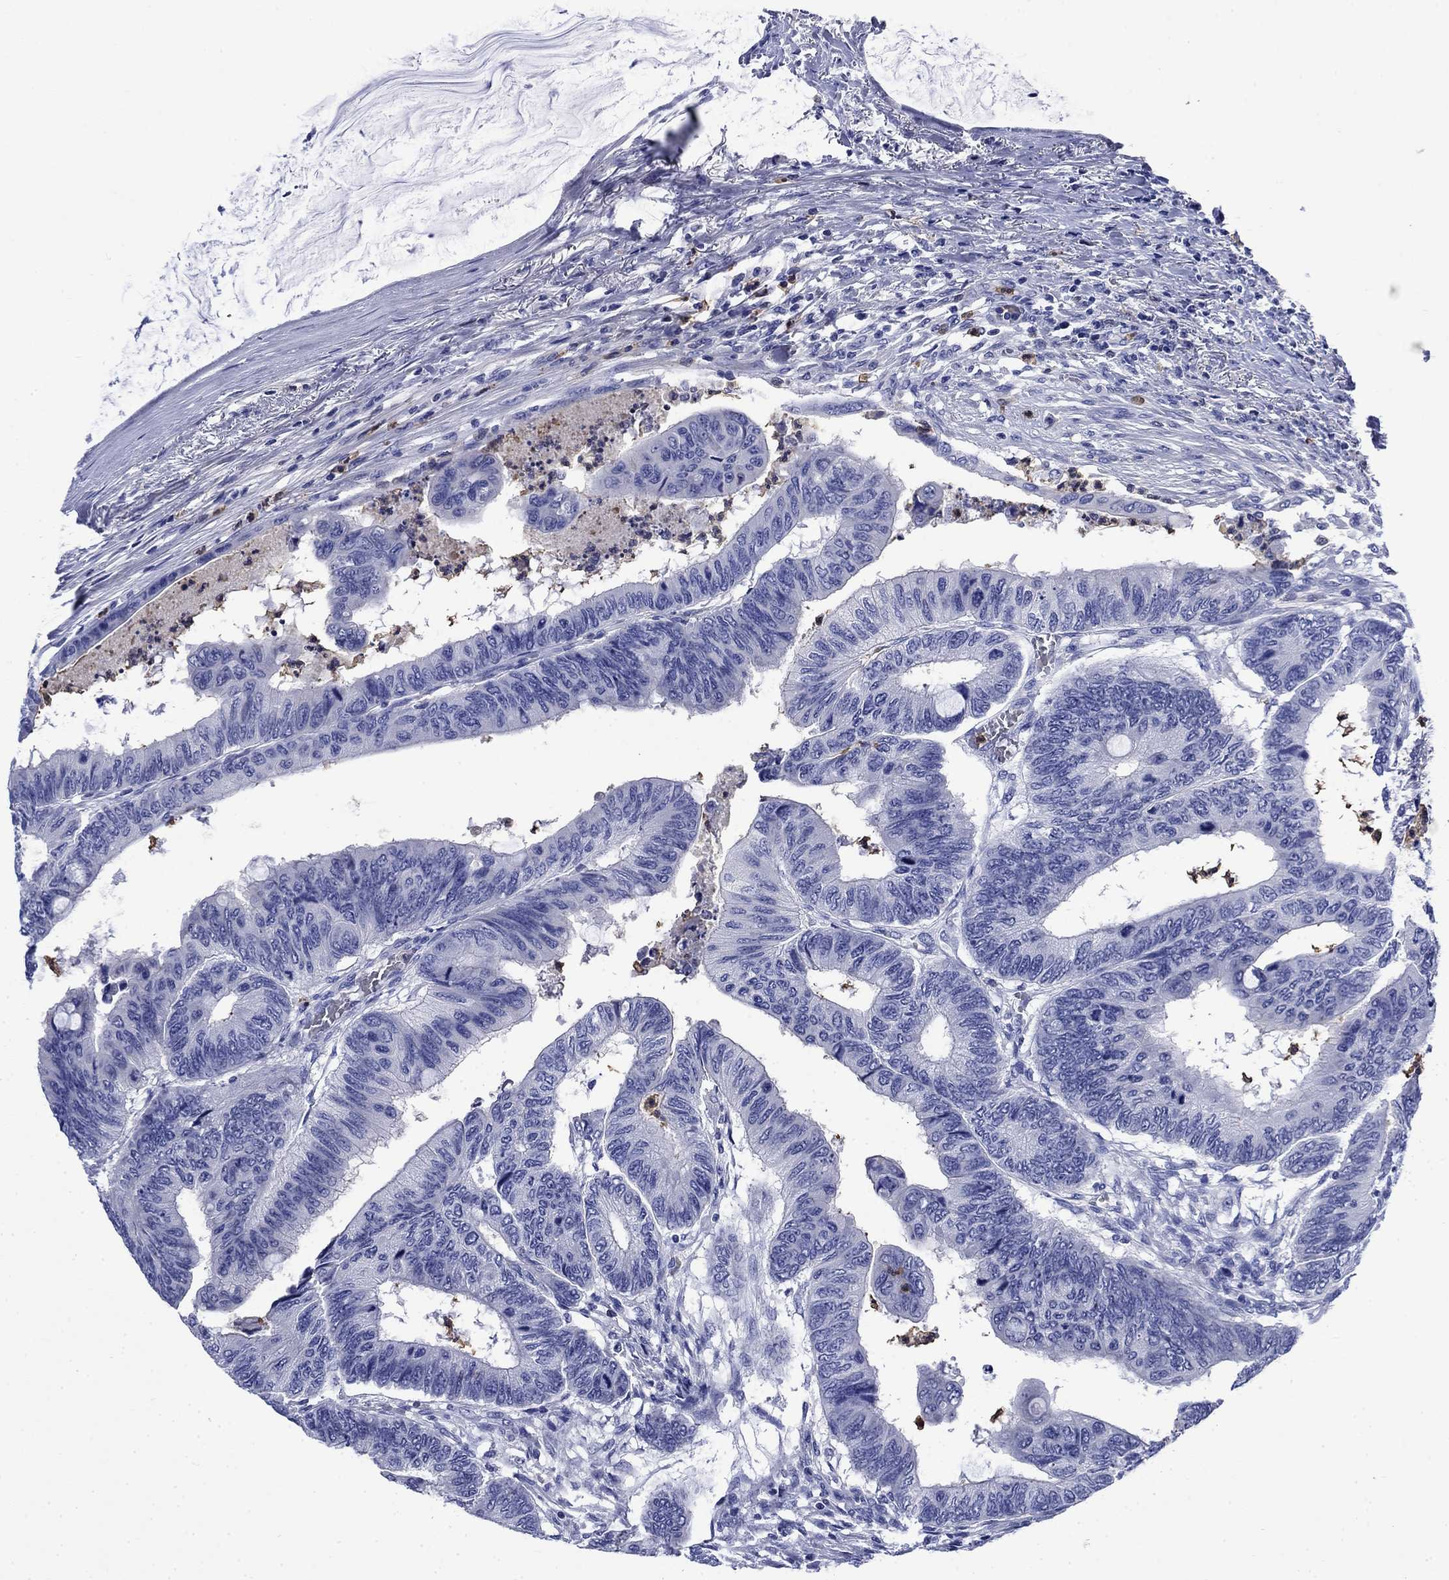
{"staining": {"intensity": "negative", "quantity": "none", "location": "none"}, "tissue": "colorectal cancer", "cell_type": "Tumor cells", "image_type": "cancer", "snomed": [{"axis": "morphology", "description": "Normal tissue, NOS"}, {"axis": "morphology", "description": "Adenocarcinoma, NOS"}, {"axis": "topography", "description": "Rectum"}, {"axis": "topography", "description": "Peripheral nerve tissue"}], "caption": "Tumor cells are negative for protein expression in human colorectal adenocarcinoma.", "gene": "TFR2", "patient": {"sex": "male", "age": 92}}